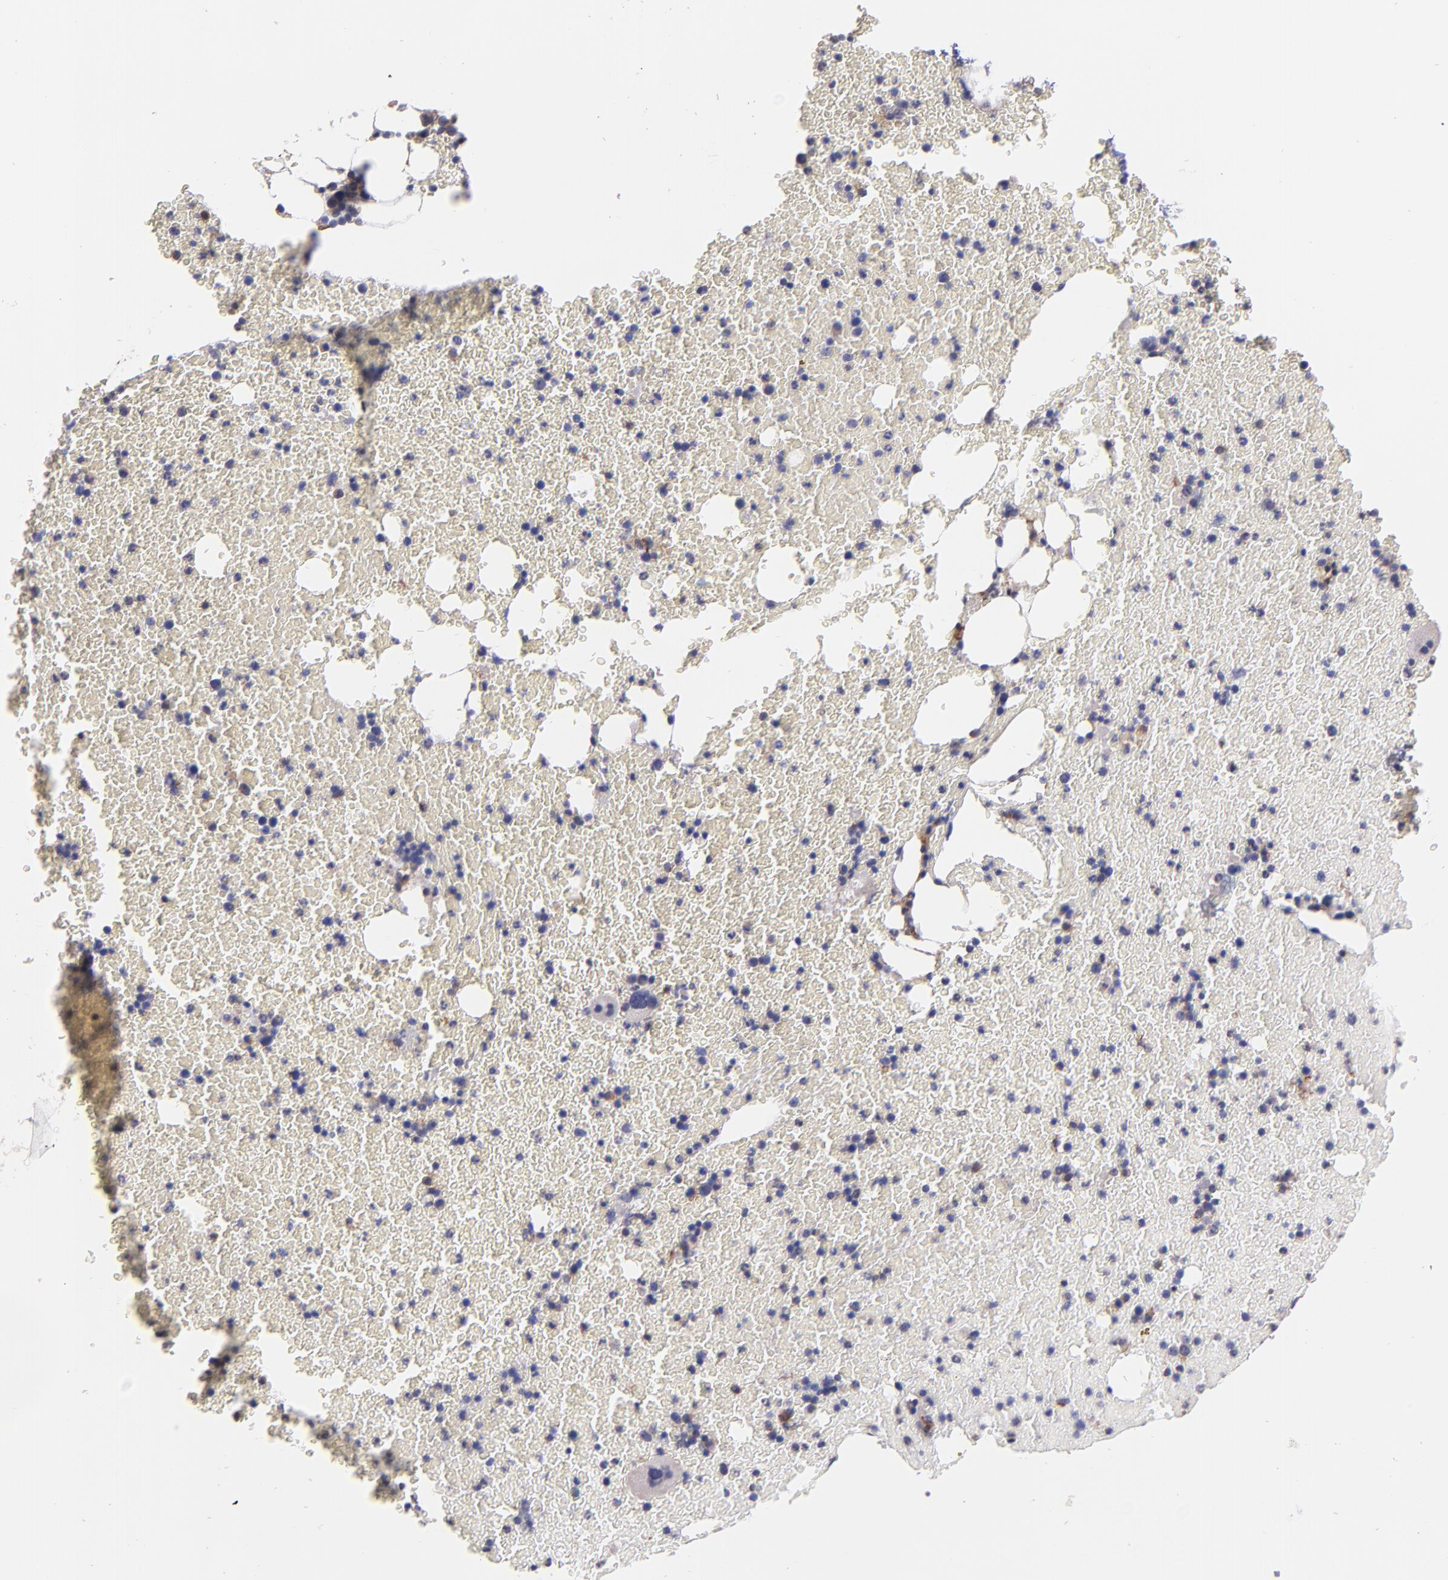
{"staining": {"intensity": "negative", "quantity": "none", "location": "none"}, "tissue": "bone marrow", "cell_type": "Hematopoietic cells", "image_type": "normal", "snomed": [{"axis": "morphology", "description": "Normal tissue, NOS"}, {"axis": "topography", "description": "Bone marrow"}], "caption": "Protein analysis of normal bone marrow demonstrates no significant positivity in hematopoietic cells.", "gene": "ICAM1", "patient": {"sex": "female", "age": 84}}